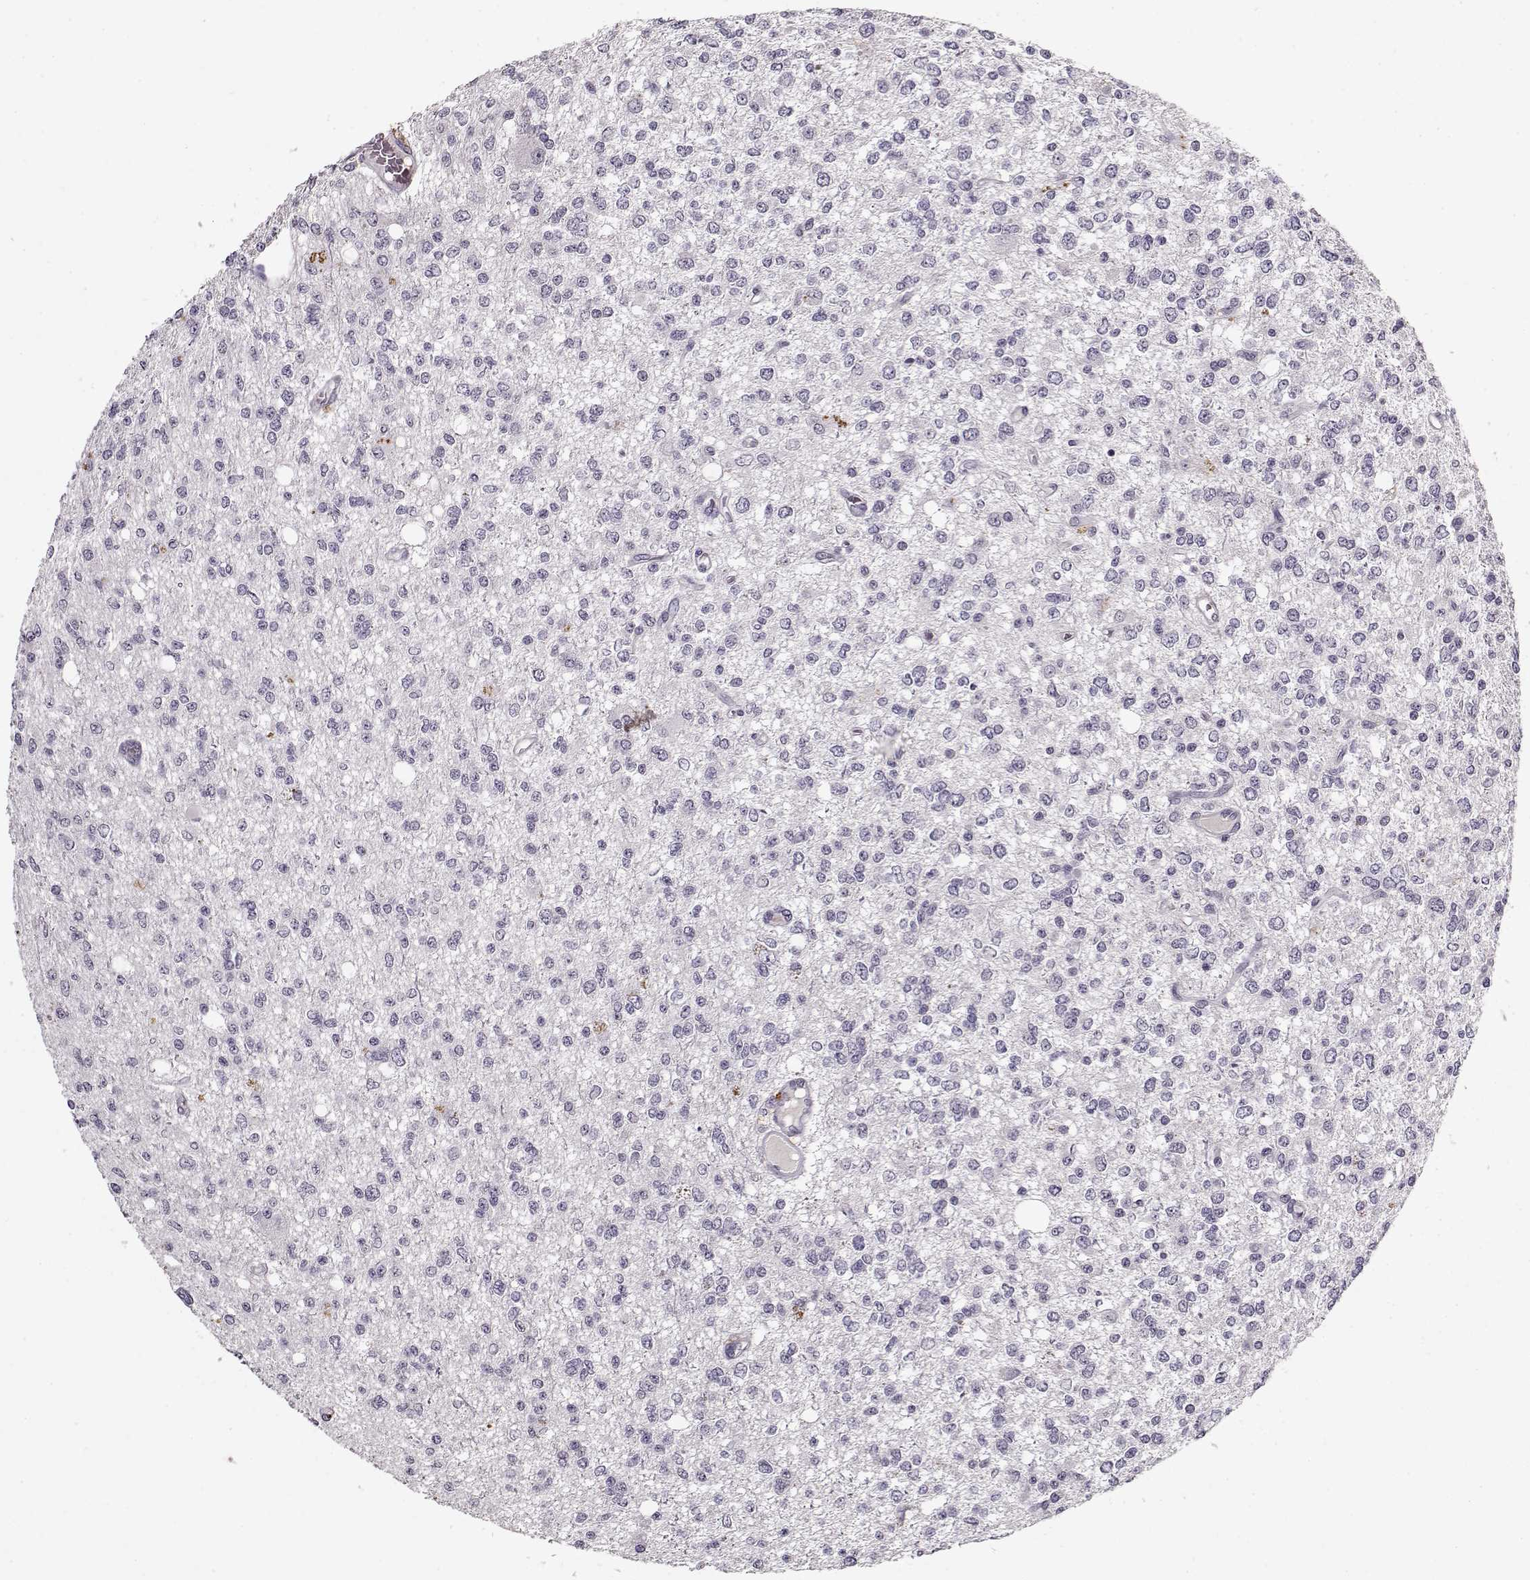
{"staining": {"intensity": "negative", "quantity": "none", "location": "none"}, "tissue": "glioma", "cell_type": "Tumor cells", "image_type": "cancer", "snomed": [{"axis": "morphology", "description": "Glioma, malignant, Low grade"}, {"axis": "topography", "description": "Brain"}], "caption": "Malignant glioma (low-grade) was stained to show a protein in brown. There is no significant staining in tumor cells.", "gene": "LUM", "patient": {"sex": "male", "age": 67}}